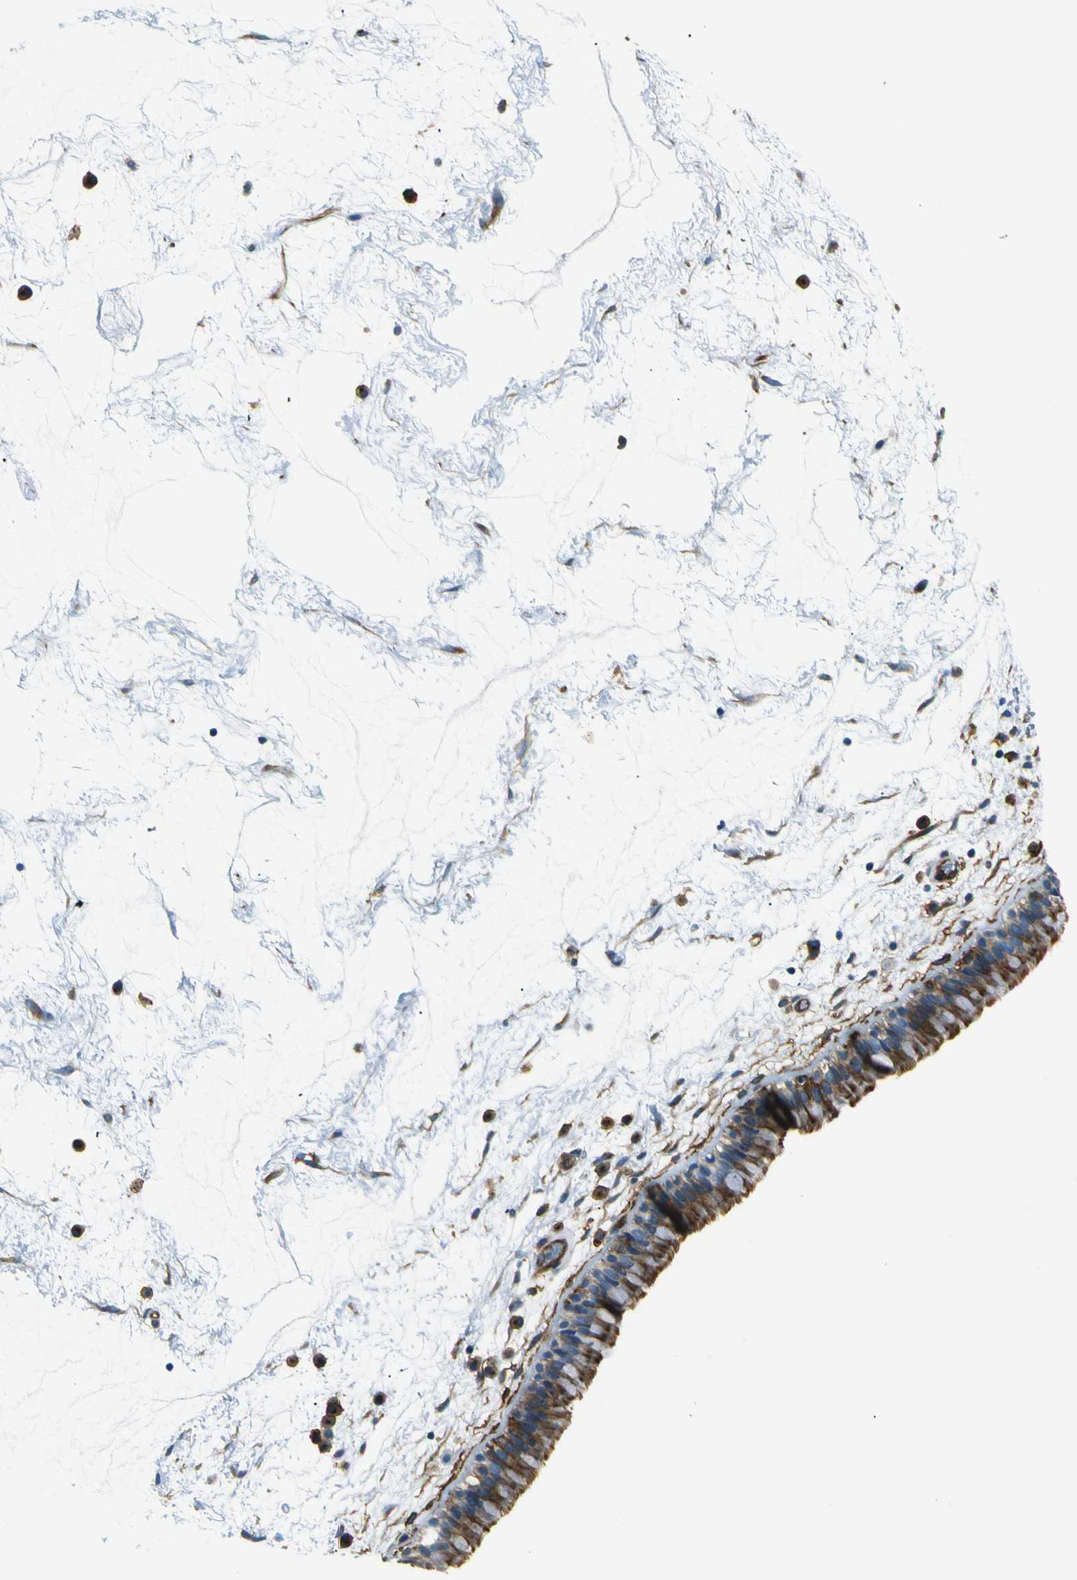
{"staining": {"intensity": "moderate", "quantity": "25%-75%", "location": "cytoplasmic/membranous"}, "tissue": "nasopharynx", "cell_type": "Respiratory epithelial cells", "image_type": "normal", "snomed": [{"axis": "morphology", "description": "Normal tissue, NOS"}, {"axis": "morphology", "description": "Inflammation, NOS"}, {"axis": "topography", "description": "Nasopharynx"}], "caption": "The image demonstrates a brown stain indicating the presence of a protein in the cytoplasmic/membranous of respiratory epithelial cells in nasopharynx. The staining is performed using DAB (3,3'-diaminobenzidine) brown chromogen to label protein expression. The nuclei are counter-stained blue using hematoxylin.", "gene": "ENTPD1", "patient": {"sex": "male", "age": 48}}